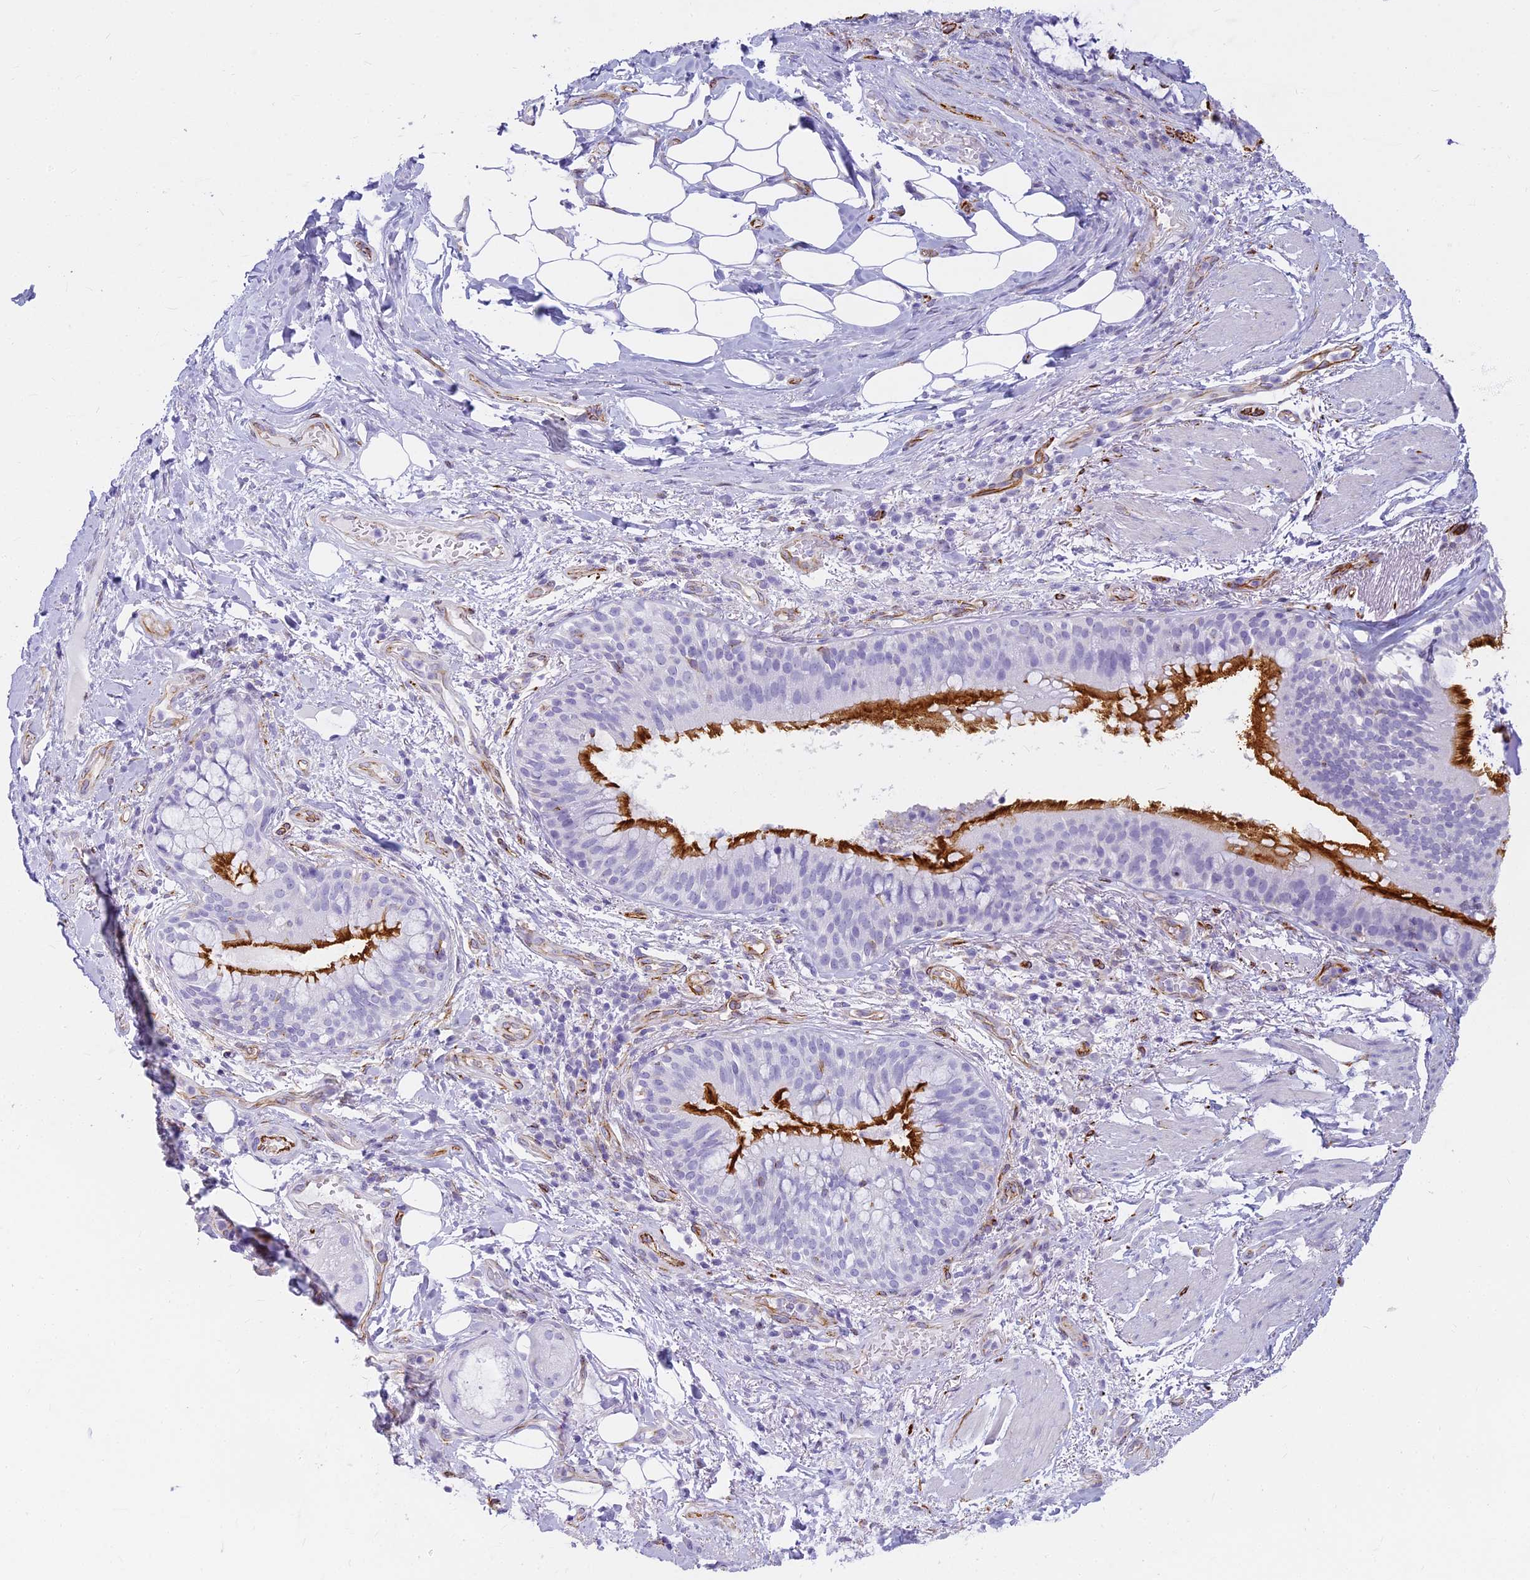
{"staining": {"intensity": "negative", "quantity": "none", "location": "none"}, "tissue": "adipose tissue", "cell_type": "Adipocytes", "image_type": "normal", "snomed": [{"axis": "morphology", "description": "Normal tissue, NOS"}, {"axis": "topography", "description": "Lymph node"}, {"axis": "topography", "description": "Cartilage tissue"}, {"axis": "topography", "description": "Bronchus"}], "caption": "Adipocytes are negative for brown protein staining in normal adipose tissue. (Brightfield microscopy of DAB (3,3'-diaminobenzidine) immunohistochemistry at high magnification).", "gene": "ENSG00000265118", "patient": {"sex": "male", "age": 63}}